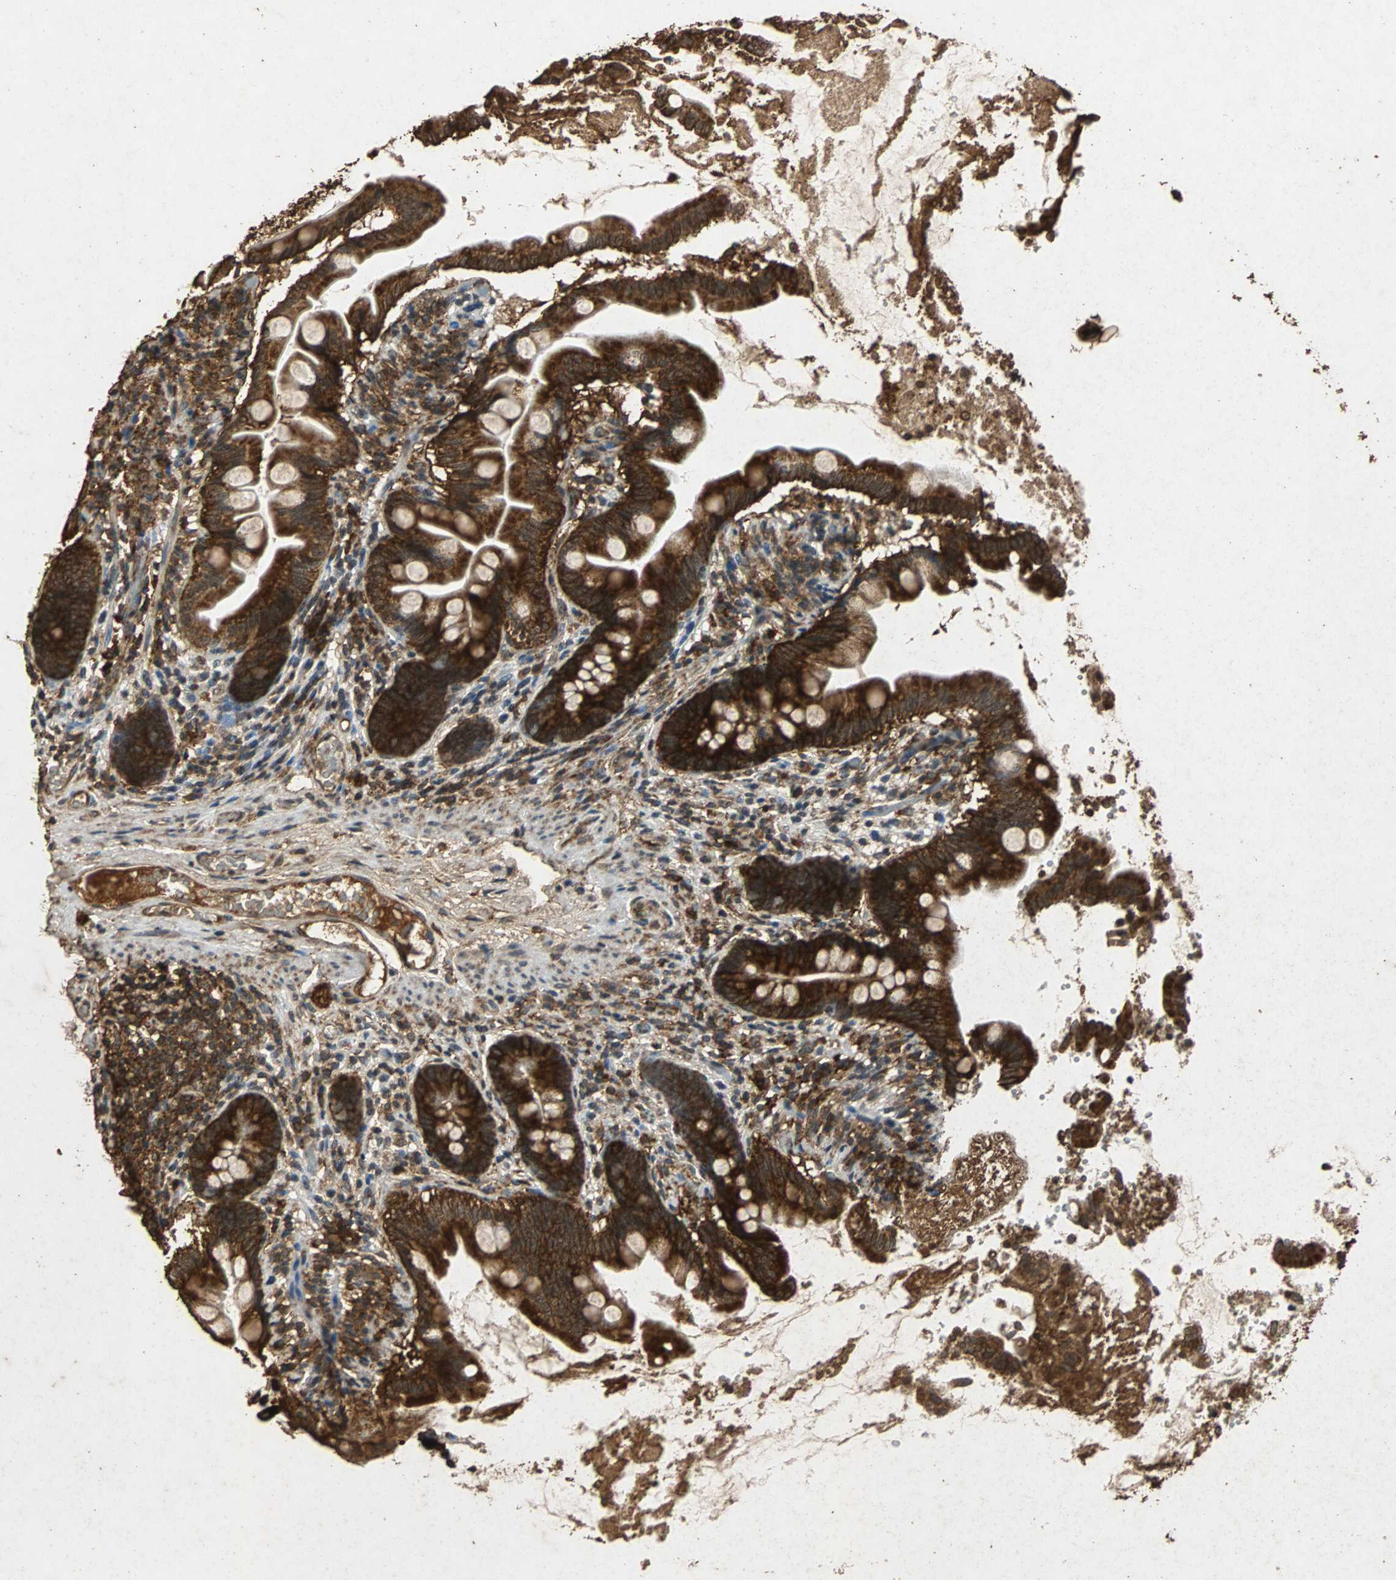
{"staining": {"intensity": "strong", "quantity": ">75%", "location": "cytoplasmic/membranous"}, "tissue": "small intestine", "cell_type": "Glandular cells", "image_type": "normal", "snomed": [{"axis": "morphology", "description": "Normal tissue, NOS"}, {"axis": "topography", "description": "Small intestine"}], "caption": "Immunohistochemical staining of unremarkable human small intestine exhibits strong cytoplasmic/membranous protein positivity in approximately >75% of glandular cells. The protein of interest is stained brown, and the nuclei are stained in blue (DAB (3,3'-diaminobenzidine) IHC with brightfield microscopy, high magnification).", "gene": "NAA10", "patient": {"sex": "female", "age": 56}}